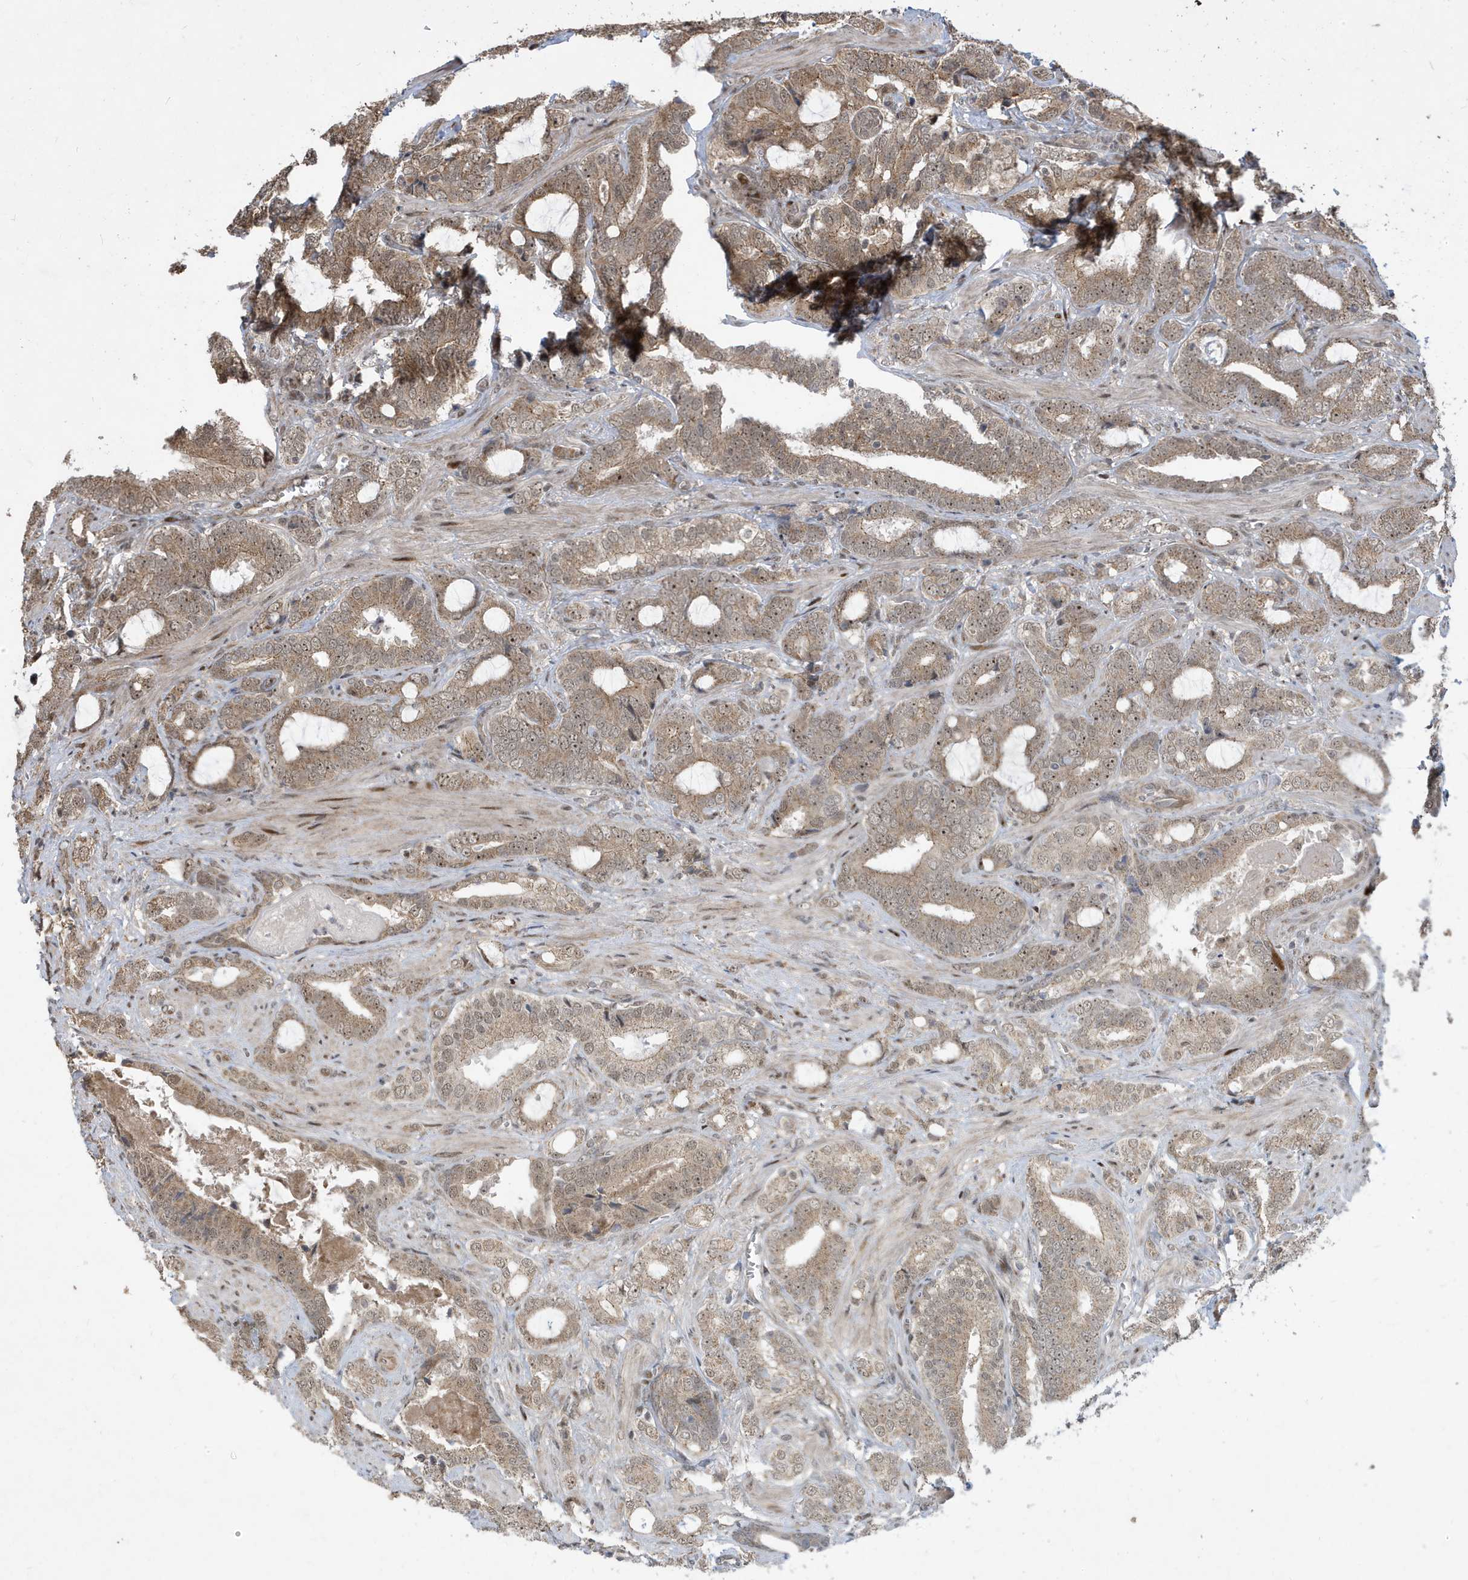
{"staining": {"intensity": "moderate", "quantity": ">75%", "location": "cytoplasmic/membranous,nuclear"}, "tissue": "prostate cancer", "cell_type": "Tumor cells", "image_type": "cancer", "snomed": [{"axis": "morphology", "description": "Adenocarcinoma, High grade"}, {"axis": "topography", "description": "Prostate and seminal vesicle, NOS"}], "caption": "Immunohistochemical staining of human high-grade adenocarcinoma (prostate) displays medium levels of moderate cytoplasmic/membranous and nuclear protein expression in approximately >75% of tumor cells. Immunohistochemistry stains the protein of interest in brown and the nuclei are stained blue.", "gene": "FAM9B", "patient": {"sex": "male", "age": 67}}